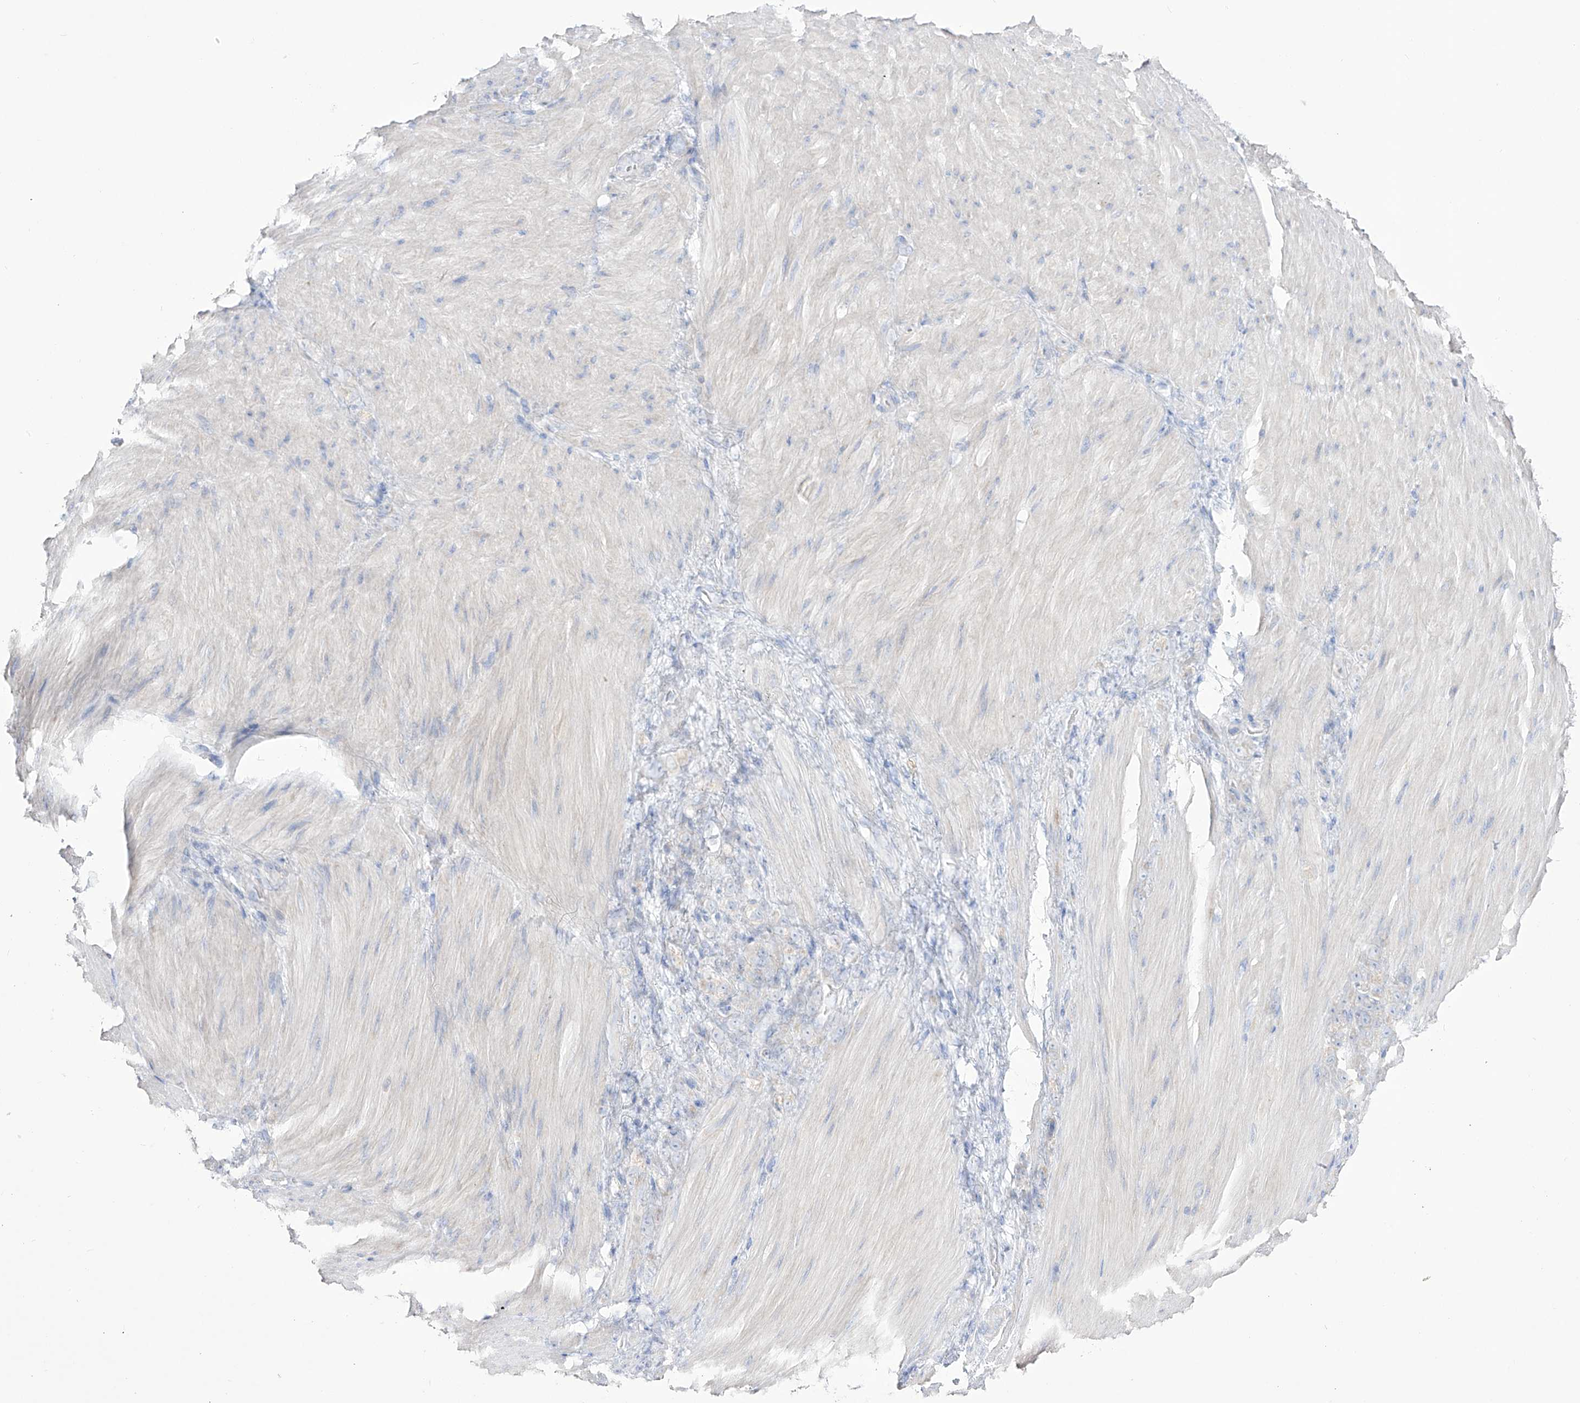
{"staining": {"intensity": "negative", "quantity": "none", "location": "none"}, "tissue": "stomach cancer", "cell_type": "Tumor cells", "image_type": "cancer", "snomed": [{"axis": "morphology", "description": "Normal tissue, NOS"}, {"axis": "morphology", "description": "Adenocarcinoma, NOS"}, {"axis": "topography", "description": "Stomach"}], "caption": "Immunohistochemistry micrograph of stomach adenocarcinoma stained for a protein (brown), which demonstrates no expression in tumor cells.", "gene": "RCHY1", "patient": {"sex": "male", "age": 82}}